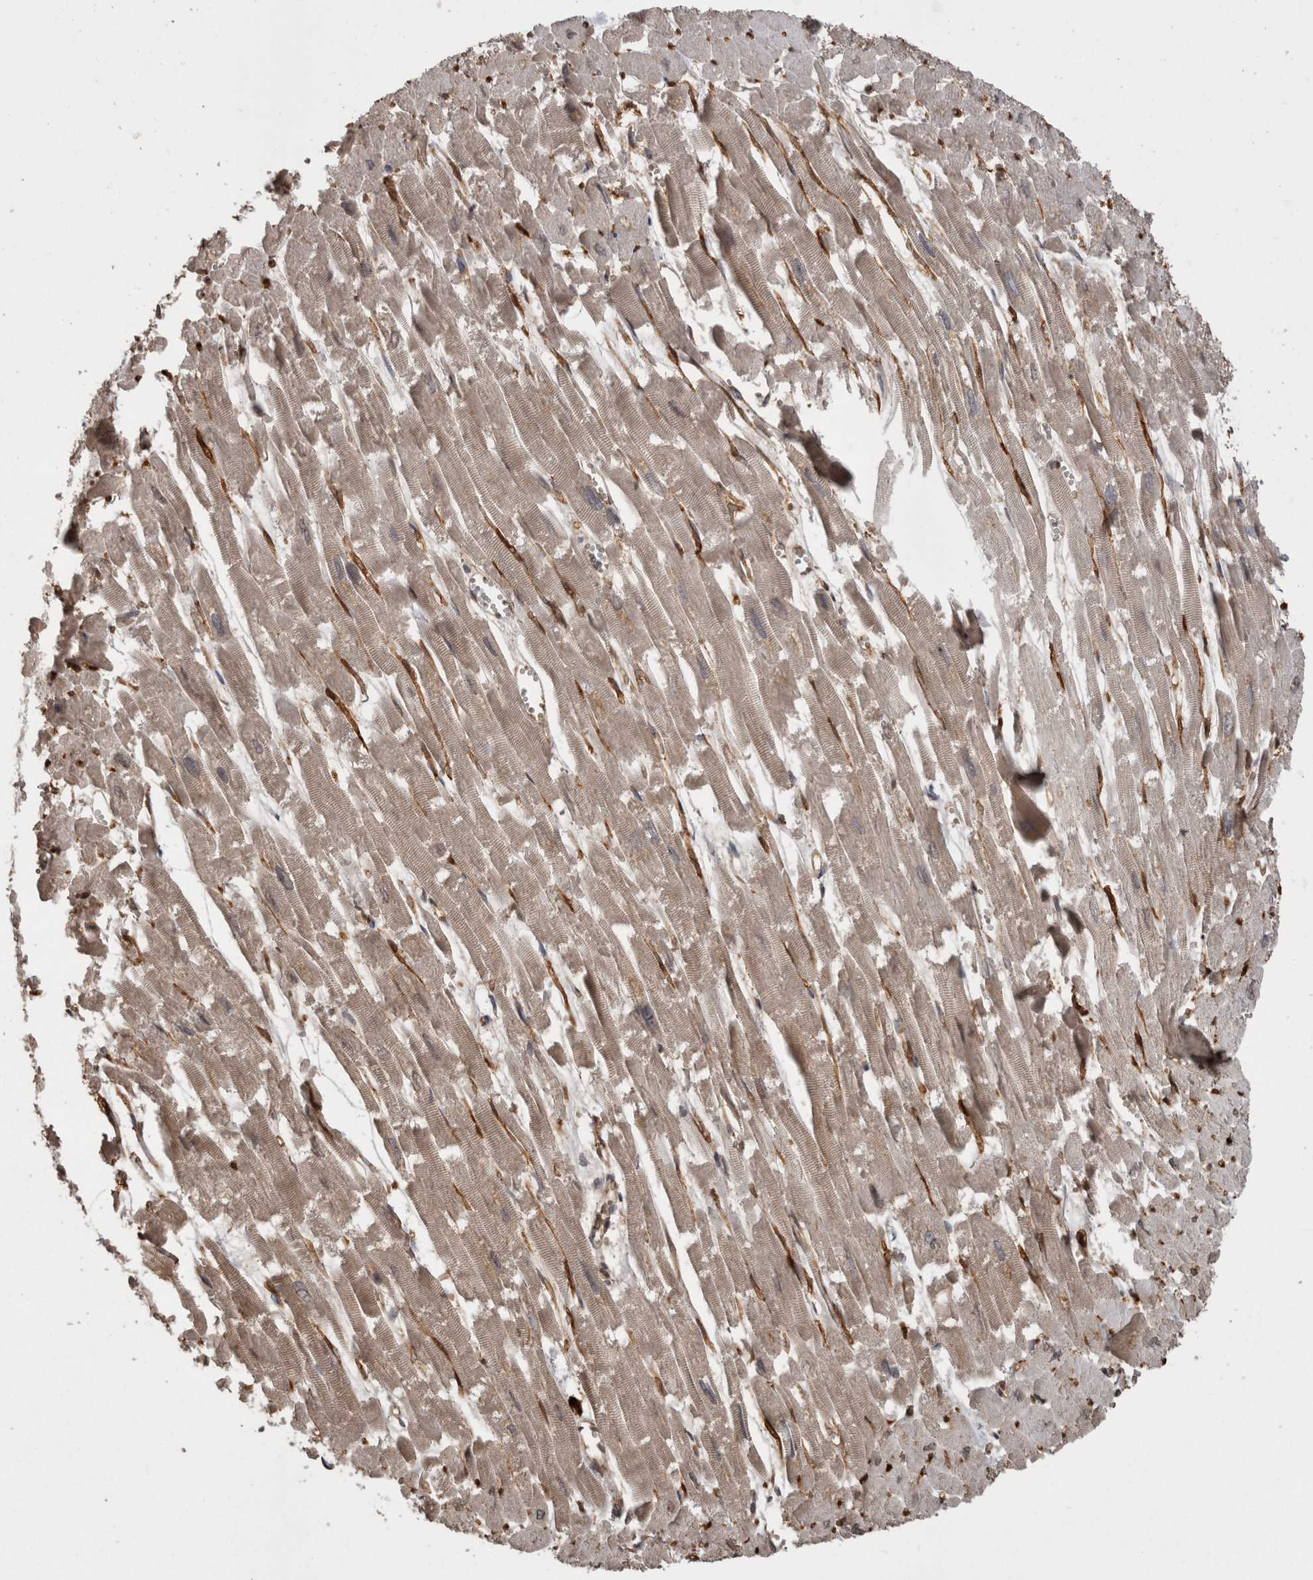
{"staining": {"intensity": "weak", "quantity": "25%-75%", "location": "cytoplasmic/membranous,nuclear"}, "tissue": "heart muscle", "cell_type": "Cardiomyocytes", "image_type": "normal", "snomed": [{"axis": "morphology", "description": "Normal tissue, NOS"}, {"axis": "topography", "description": "Heart"}], "caption": "A histopathology image showing weak cytoplasmic/membranous,nuclear expression in about 25%-75% of cardiomyocytes in unremarkable heart muscle, as visualized by brown immunohistochemical staining.", "gene": "LXN", "patient": {"sex": "male", "age": 54}}